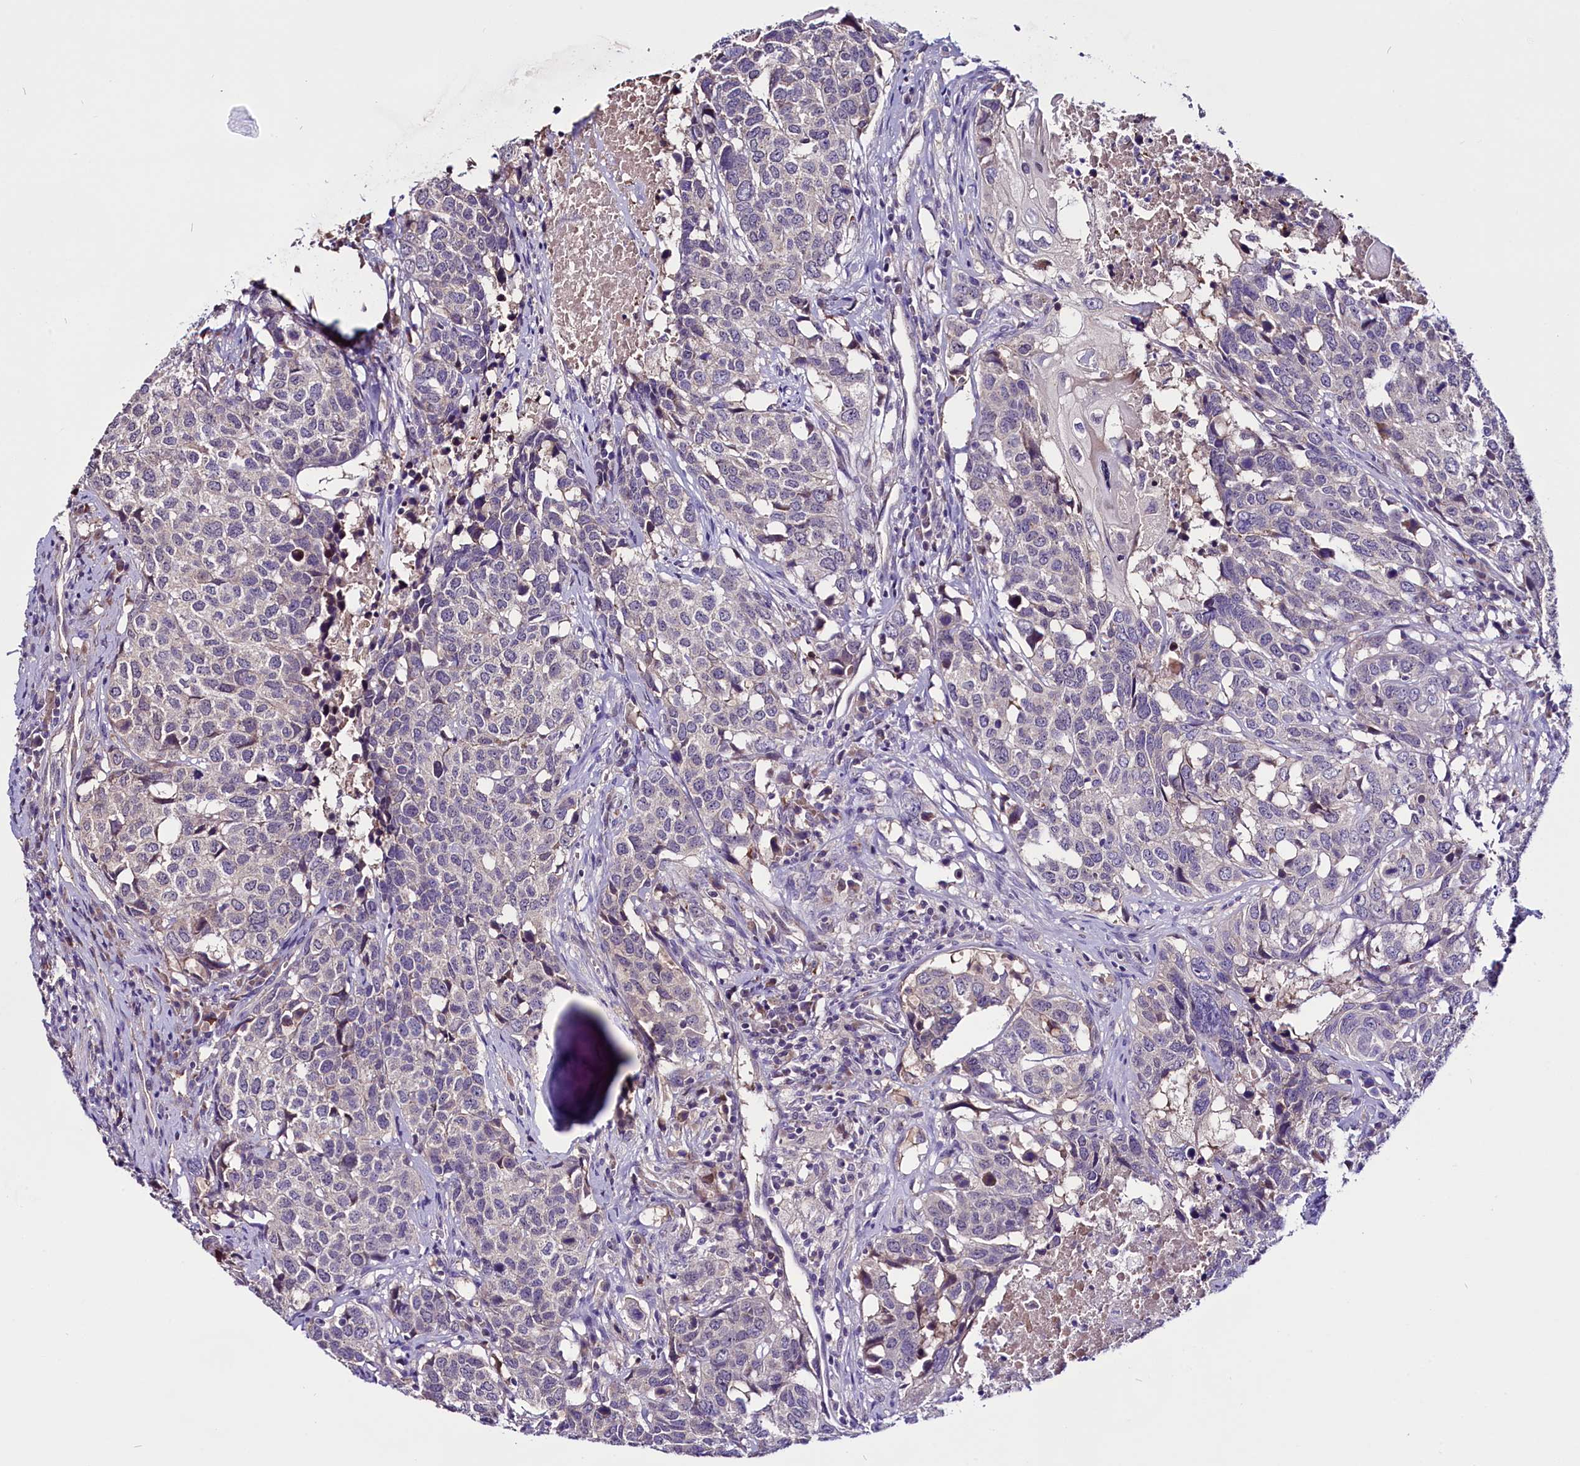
{"staining": {"intensity": "negative", "quantity": "none", "location": "none"}, "tissue": "head and neck cancer", "cell_type": "Tumor cells", "image_type": "cancer", "snomed": [{"axis": "morphology", "description": "Squamous cell carcinoma, NOS"}, {"axis": "topography", "description": "Head-Neck"}], "caption": "Image shows no significant protein expression in tumor cells of head and neck squamous cell carcinoma. (Stains: DAB (3,3'-diaminobenzidine) immunohistochemistry with hematoxylin counter stain, Microscopy: brightfield microscopy at high magnification).", "gene": "C9orf40", "patient": {"sex": "male", "age": 66}}